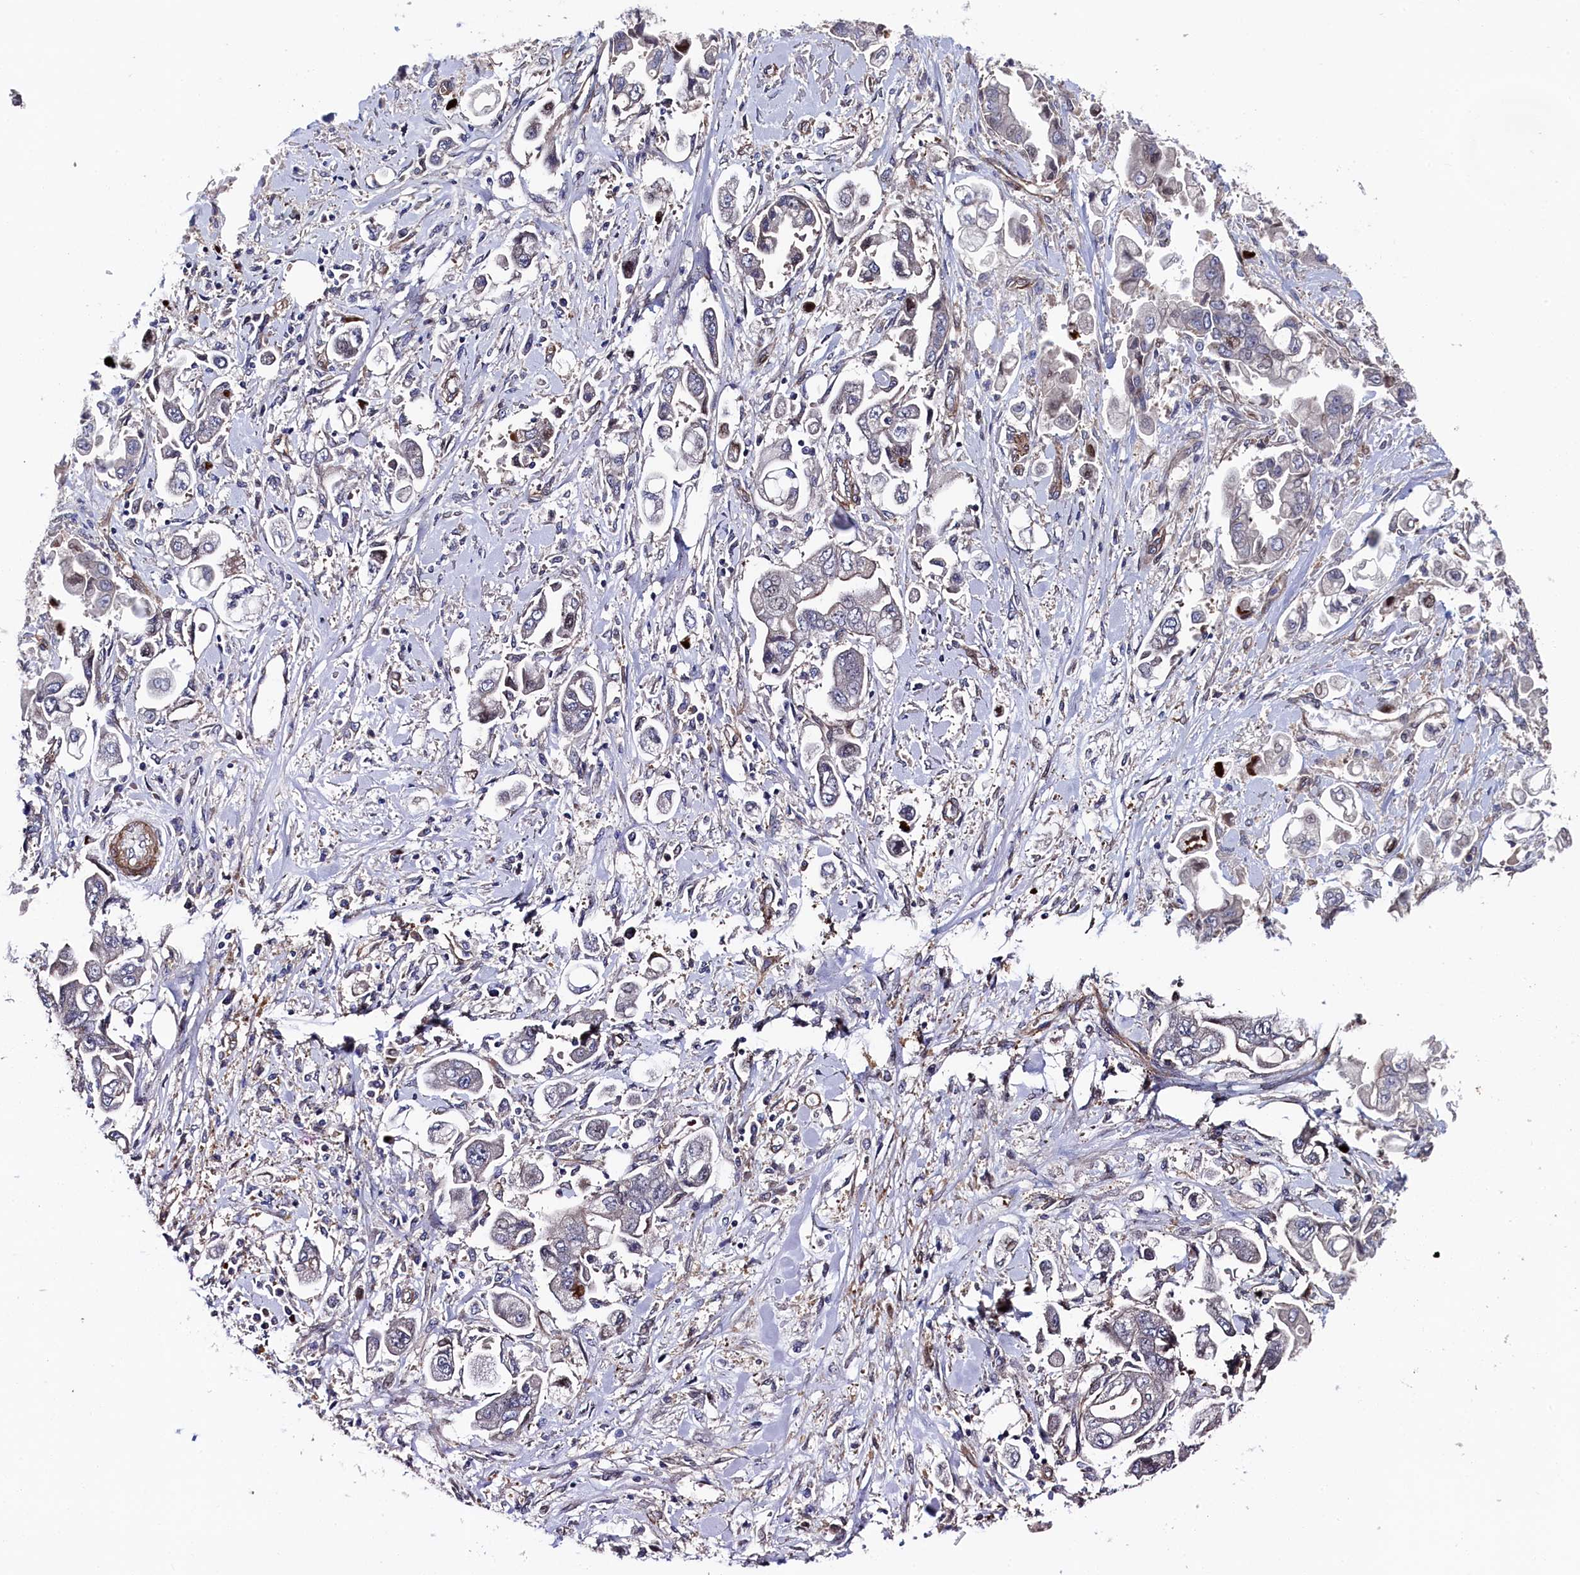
{"staining": {"intensity": "negative", "quantity": "none", "location": "none"}, "tissue": "stomach cancer", "cell_type": "Tumor cells", "image_type": "cancer", "snomed": [{"axis": "morphology", "description": "Adenocarcinoma, NOS"}, {"axis": "topography", "description": "Stomach"}], "caption": "Immunohistochemical staining of human stomach cancer (adenocarcinoma) exhibits no significant staining in tumor cells.", "gene": "ZNF891", "patient": {"sex": "male", "age": 62}}